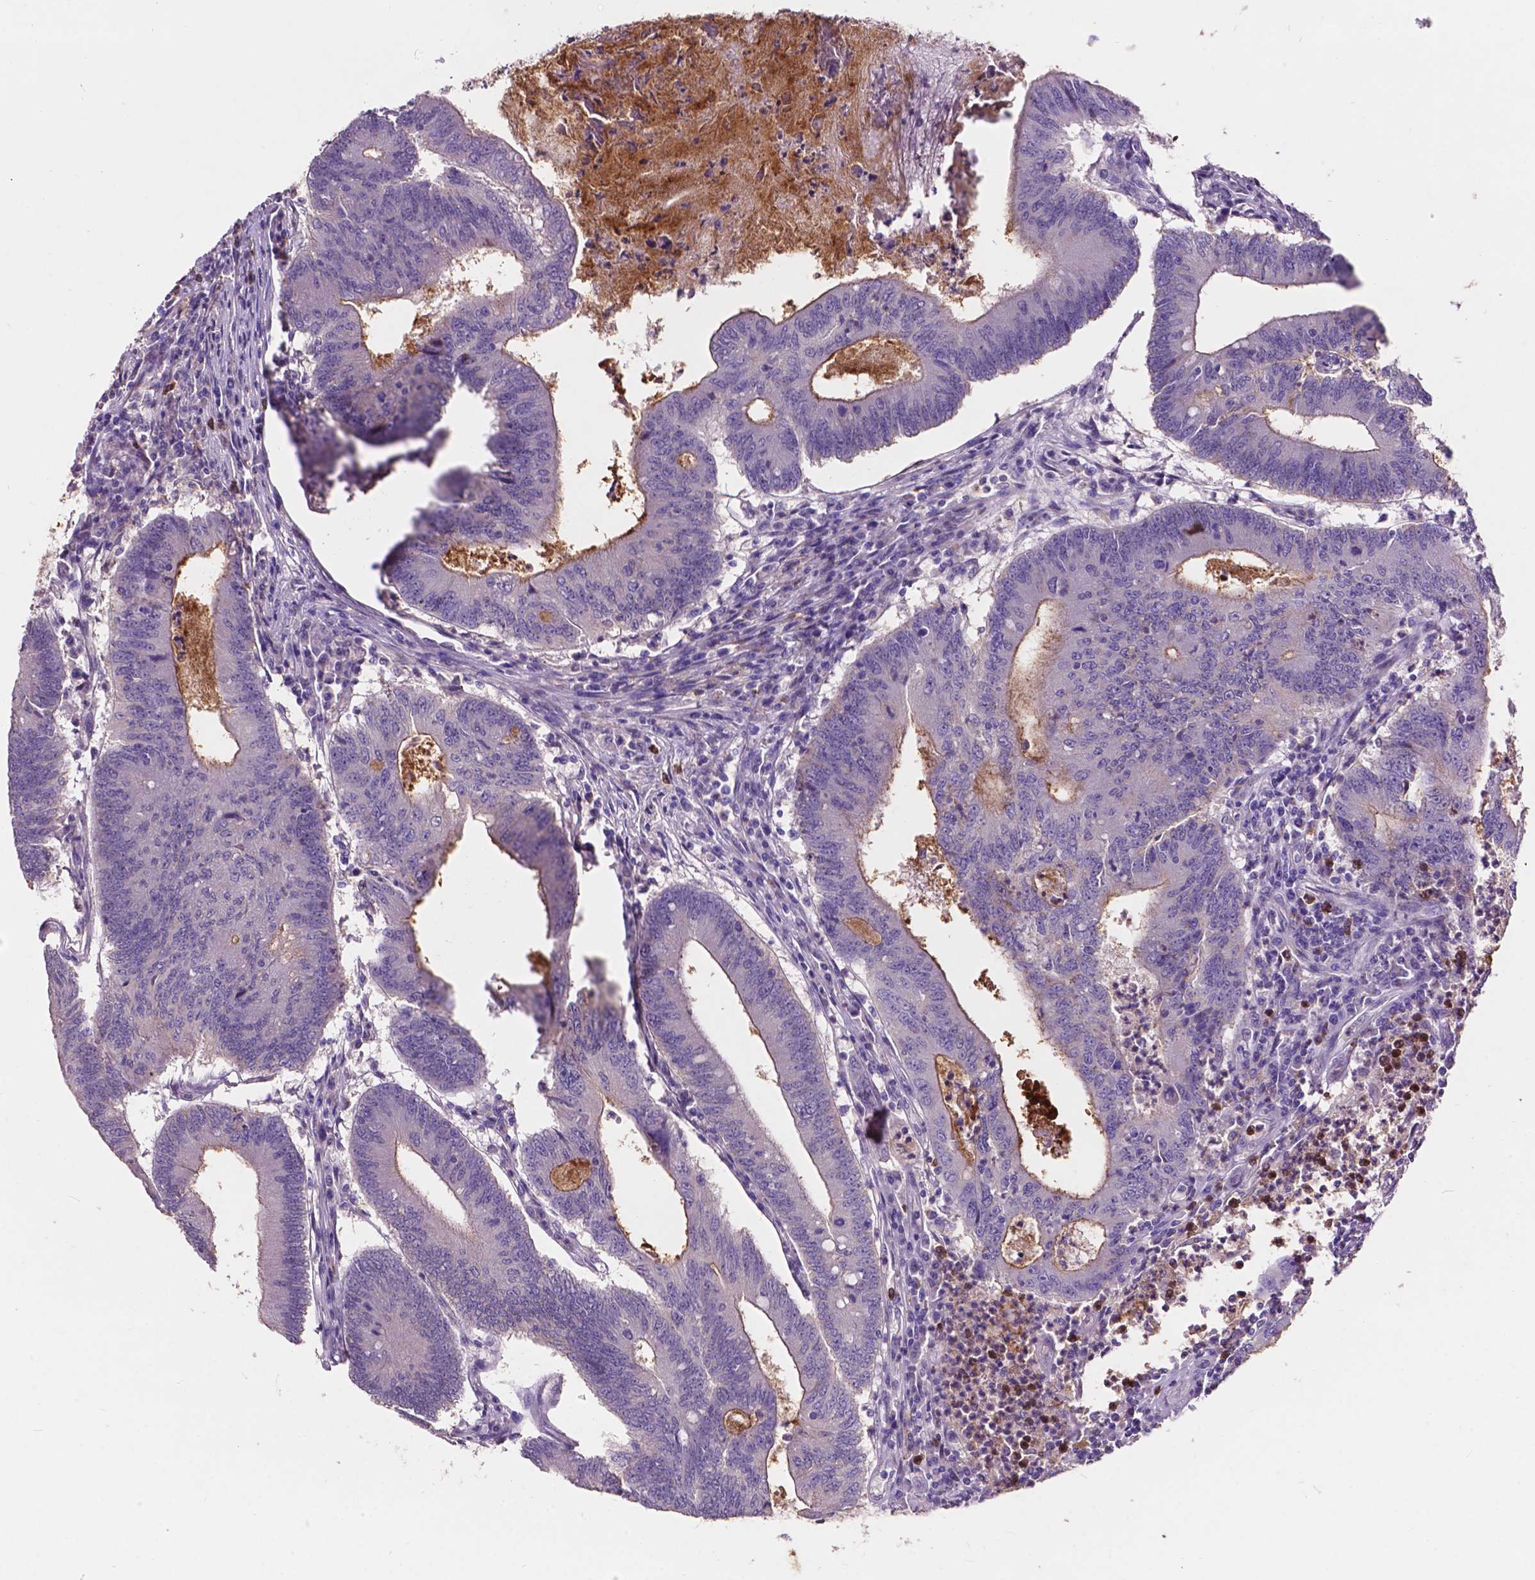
{"staining": {"intensity": "weak", "quantity": "25%-75%", "location": "cytoplasmic/membranous"}, "tissue": "colorectal cancer", "cell_type": "Tumor cells", "image_type": "cancer", "snomed": [{"axis": "morphology", "description": "Adenocarcinoma, NOS"}, {"axis": "topography", "description": "Colon"}], "caption": "Approximately 25%-75% of tumor cells in adenocarcinoma (colorectal) display weak cytoplasmic/membranous protein staining as visualized by brown immunohistochemical staining.", "gene": "PLSCR1", "patient": {"sex": "female", "age": 70}}